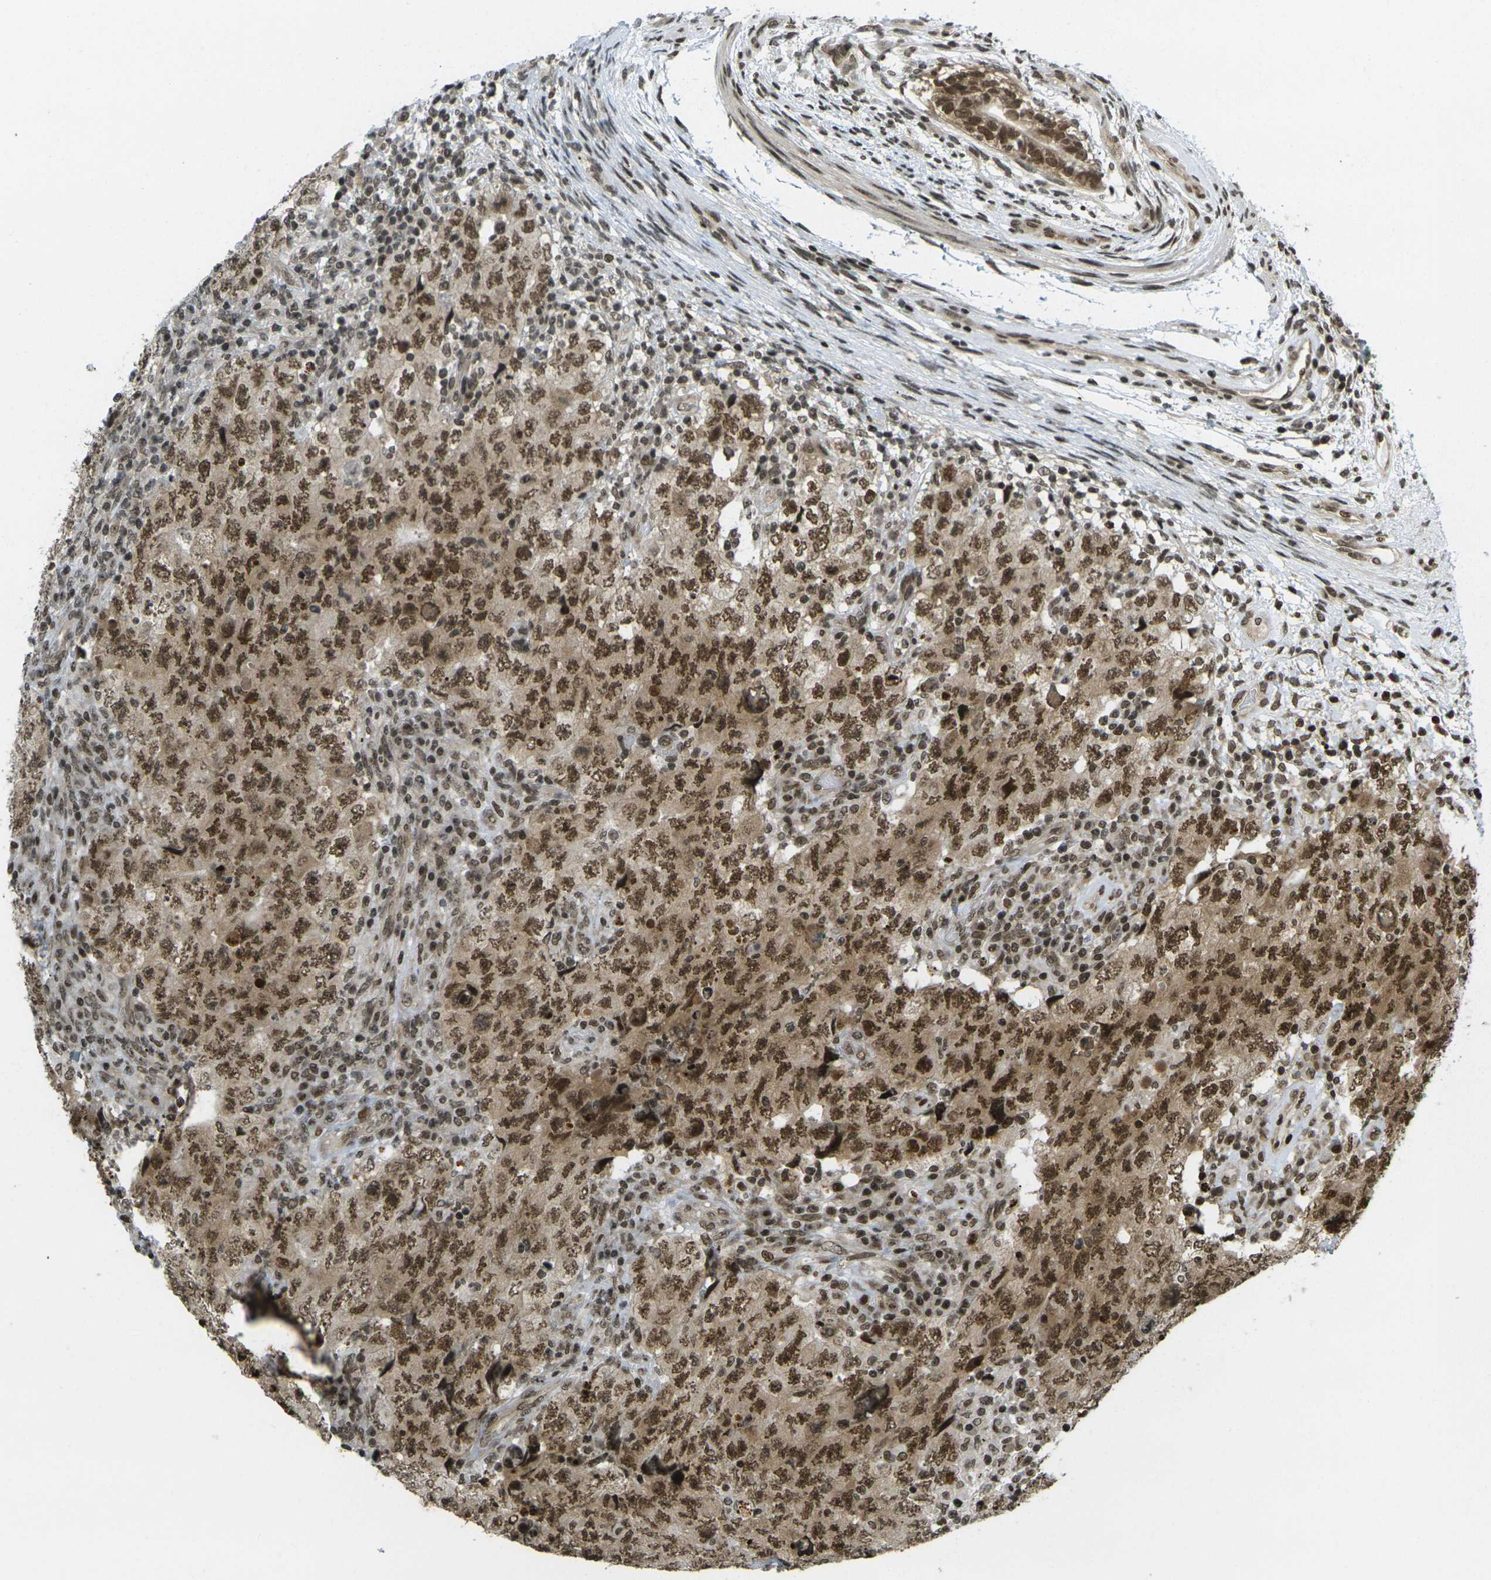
{"staining": {"intensity": "moderate", "quantity": ">75%", "location": "cytoplasmic/membranous,nuclear"}, "tissue": "testis cancer", "cell_type": "Tumor cells", "image_type": "cancer", "snomed": [{"axis": "morphology", "description": "Carcinoma, Embryonal, NOS"}, {"axis": "topography", "description": "Testis"}], "caption": "Moderate cytoplasmic/membranous and nuclear expression is present in approximately >75% of tumor cells in testis cancer.", "gene": "RUVBL2", "patient": {"sex": "male", "age": 26}}